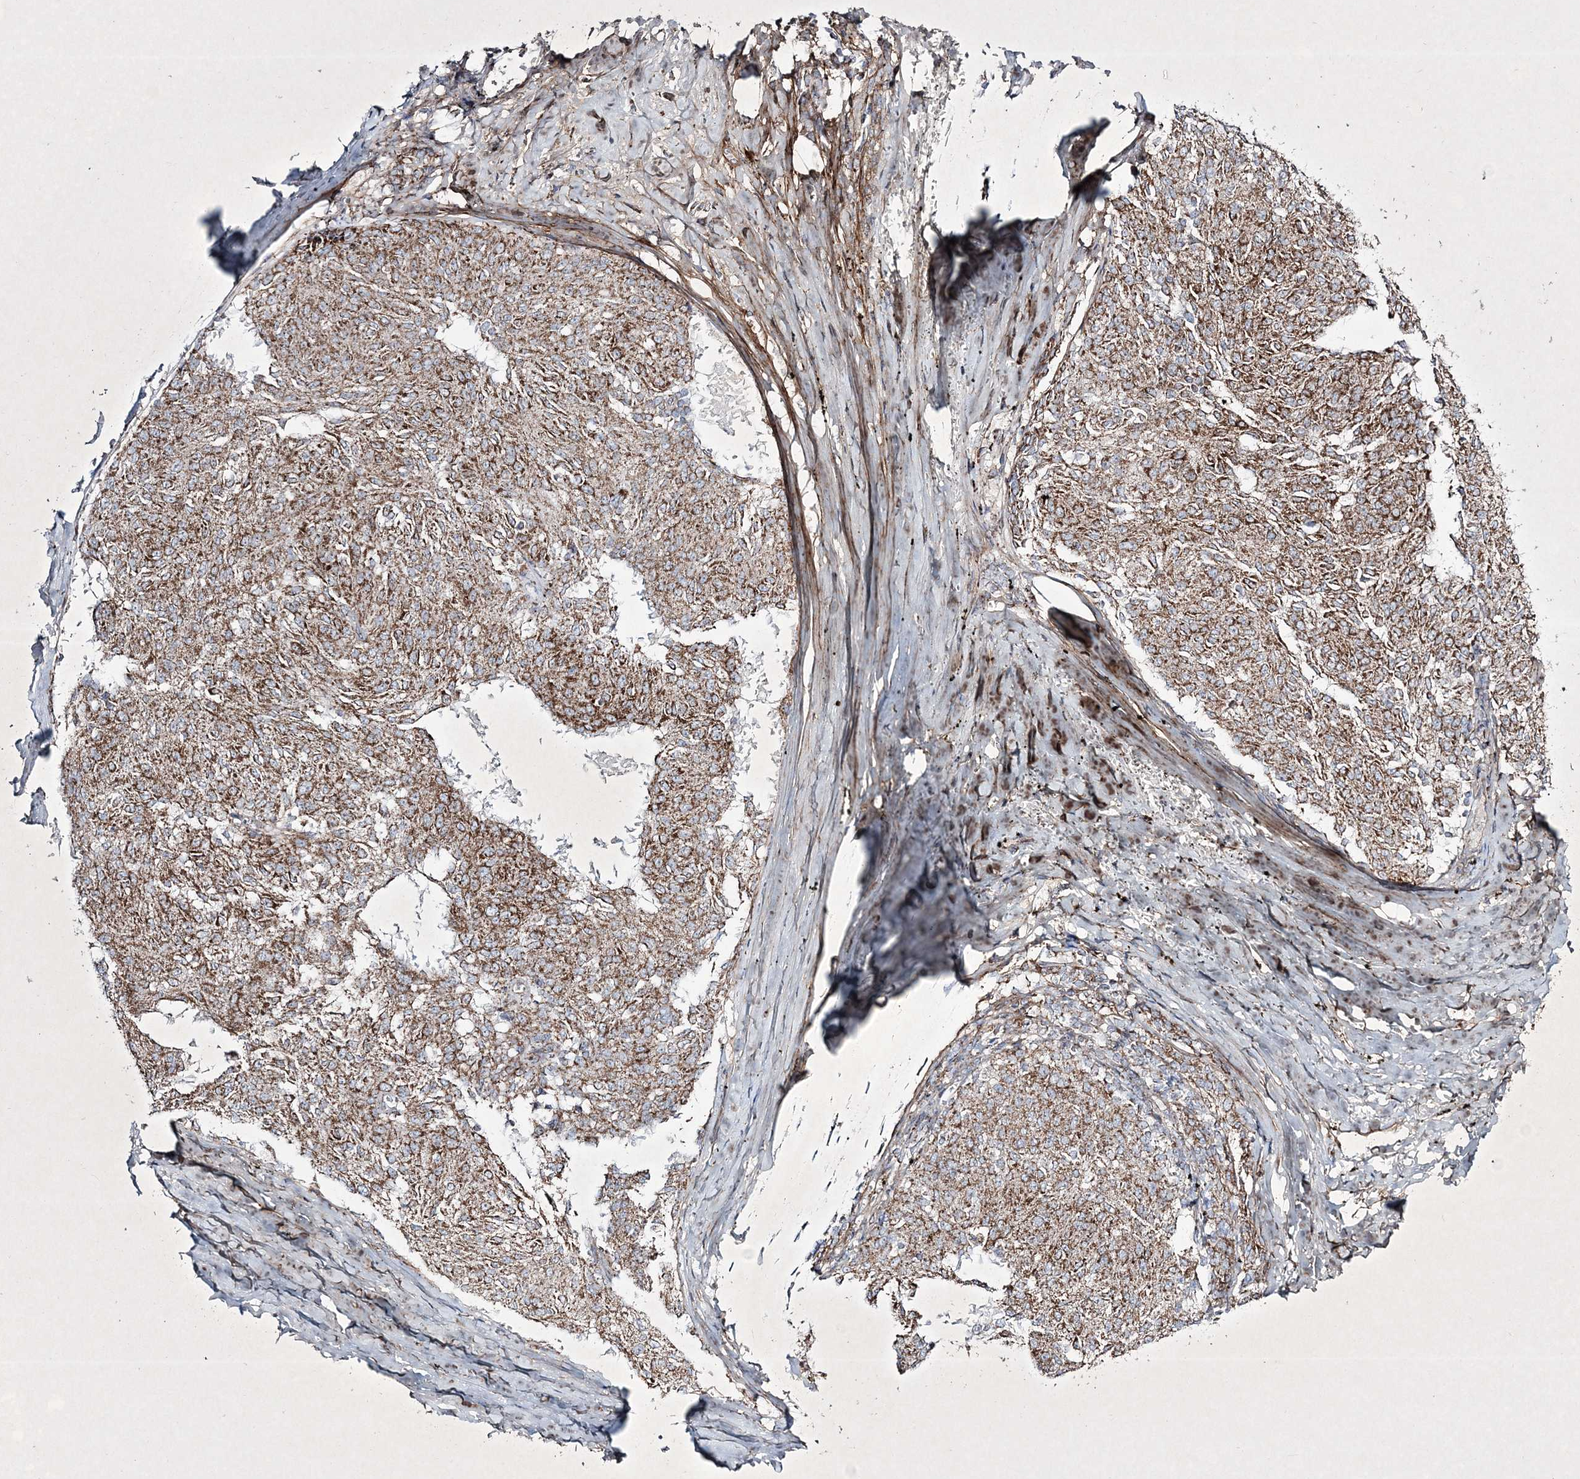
{"staining": {"intensity": "strong", "quantity": ">75%", "location": "cytoplasmic/membranous"}, "tissue": "melanoma", "cell_type": "Tumor cells", "image_type": "cancer", "snomed": [{"axis": "morphology", "description": "Malignant melanoma, NOS"}, {"axis": "topography", "description": "Skin"}], "caption": "Melanoma stained with a brown dye shows strong cytoplasmic/membranous positive expression in about >75% of tumor cells.", "gene": "RICTOR", "patient": {"sex": "female", "age": 72}}